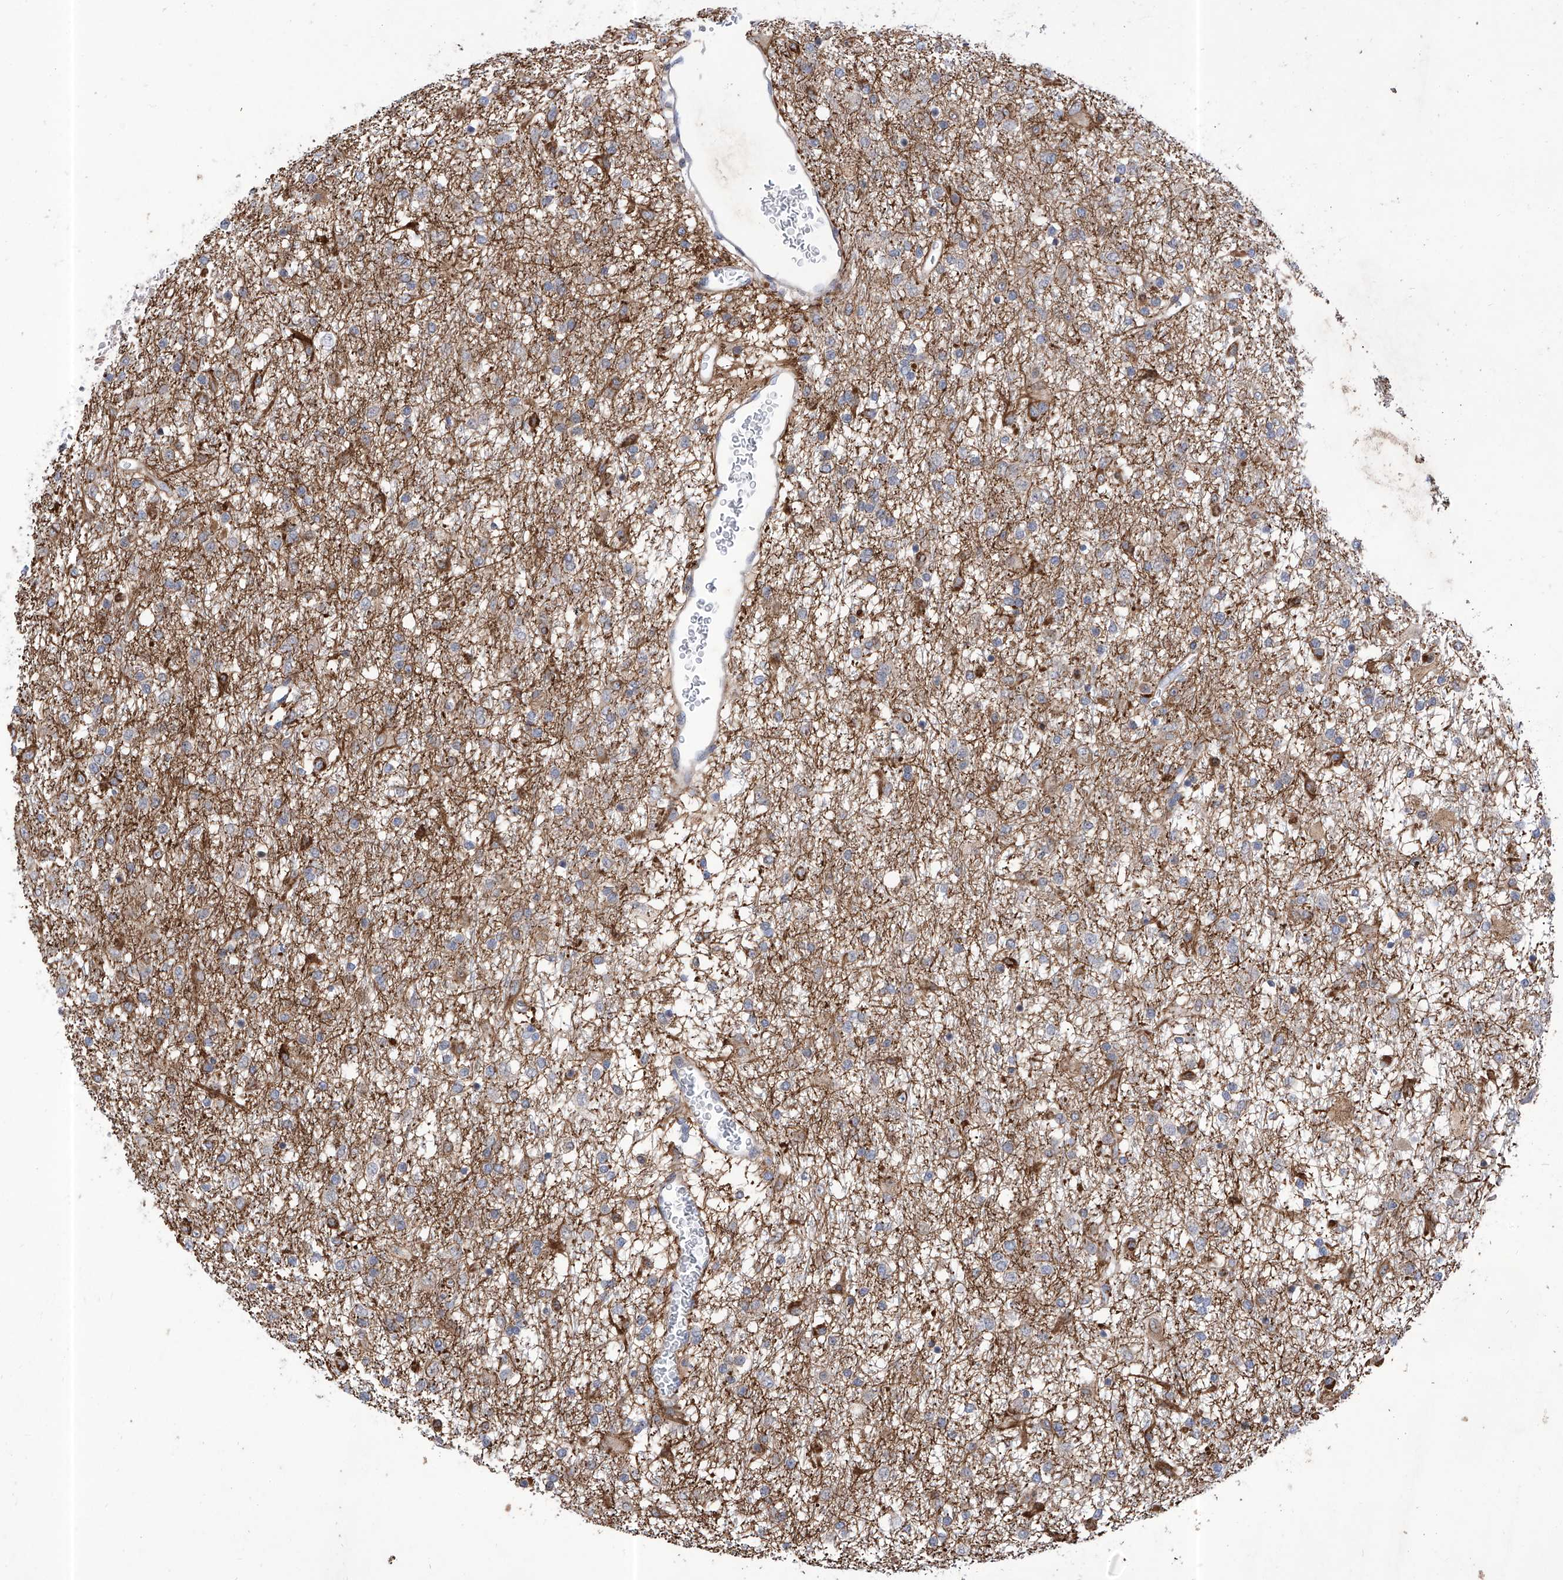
{"staining": {"intensity": "moderate", "quantity": "<25%", "location": "cytoplasmic/membranous"}, "tissue": "glioma", "cell_type": "Tumor cells", "image_type": "cancer", "snomed": [{"axis": "morphology", "description": "Glioma, malignant, Low grade"}, {"axis": "topography", "description": "Brain"}], "caption": "Immunohistochemical staining of glioma reveals moderate cytoplasmic/membranous protein expression in about <25% of tumor cells.", "gene": "KIFC2", "patient": {"sex": "male", "age": 65}}